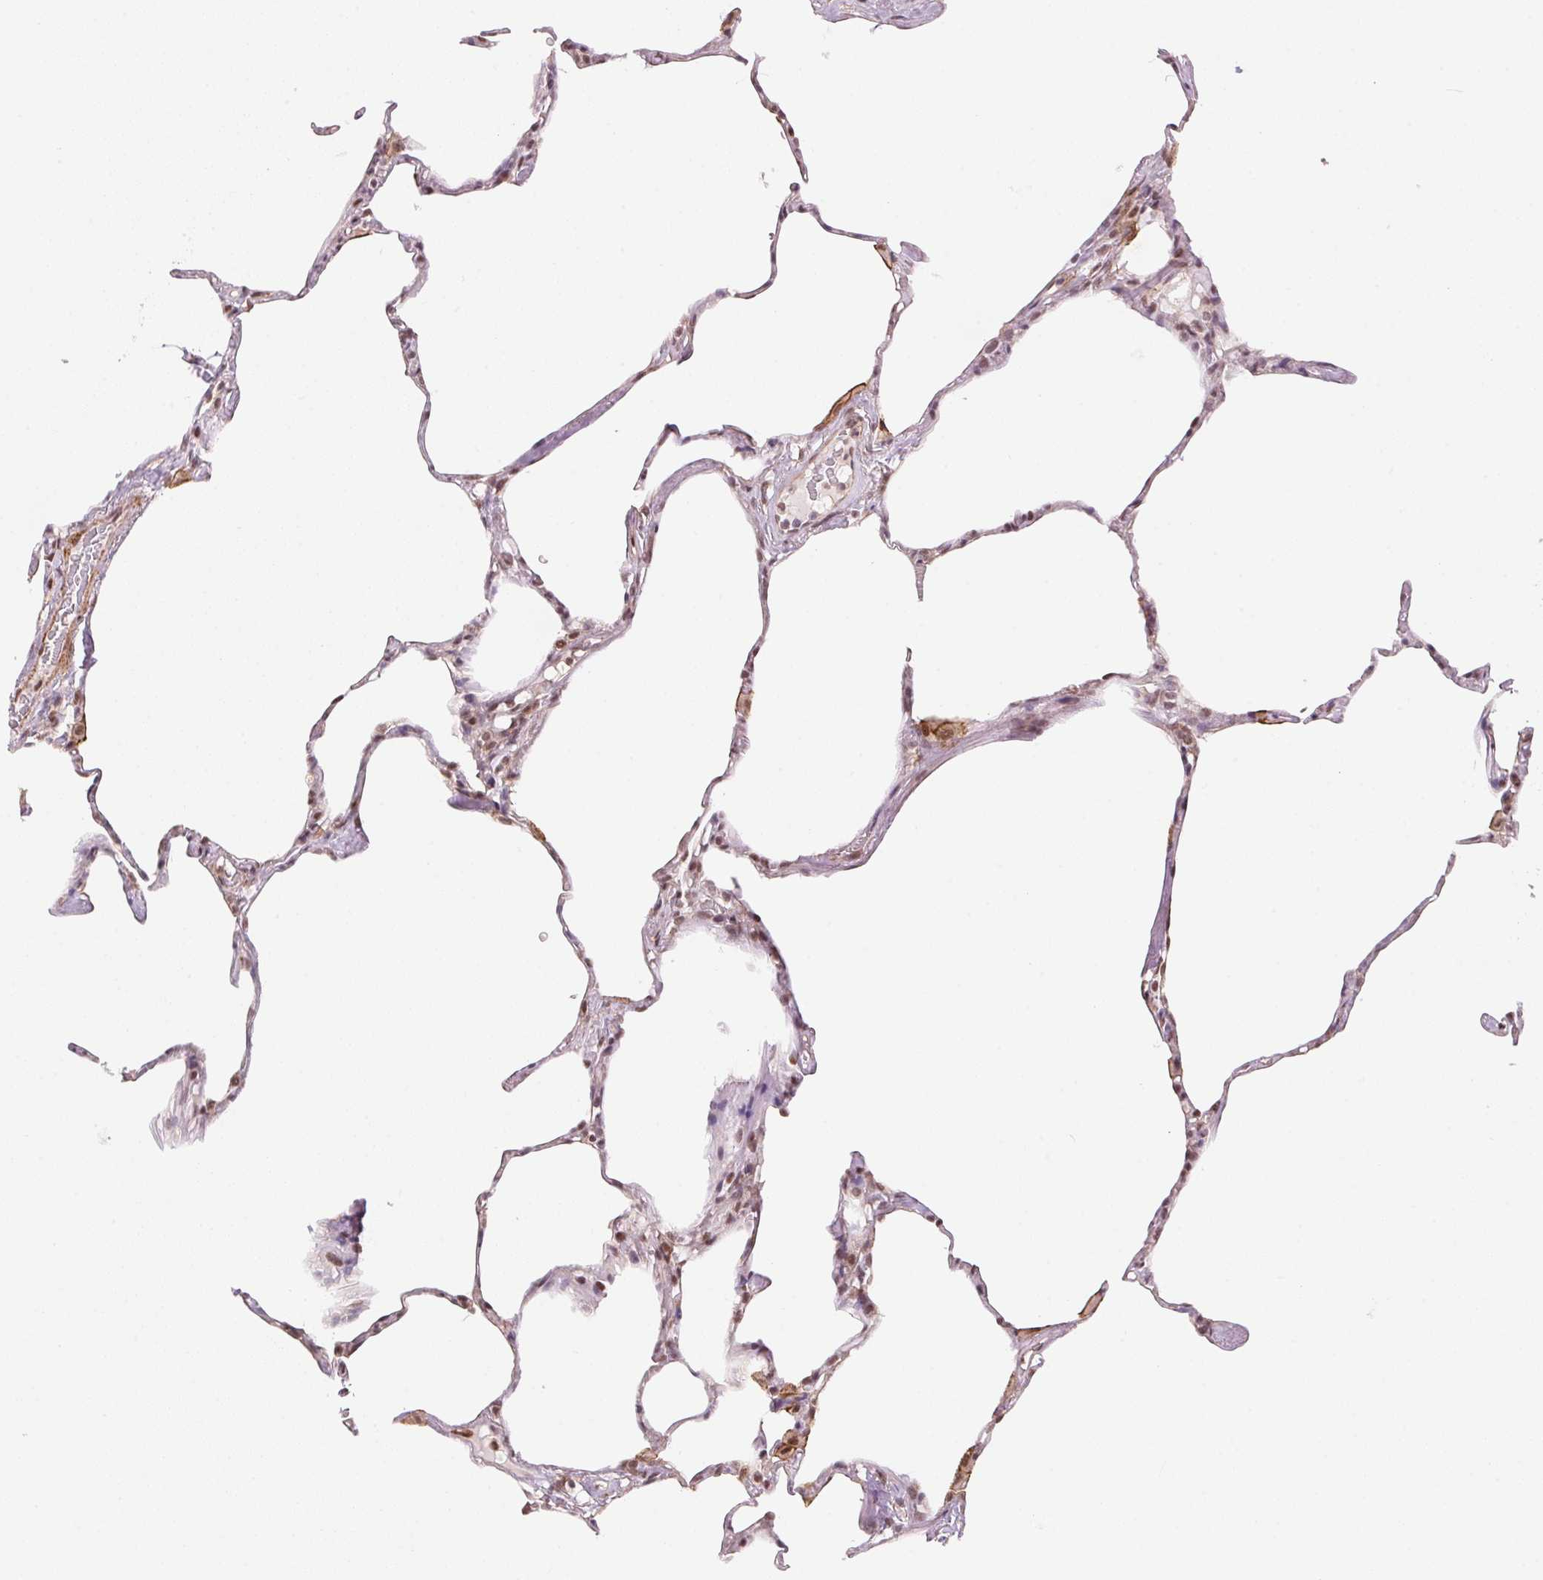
{"staining": {"intensity": "moderate", "quantity": "<25%", "location": "nuclear"}, "tissue": "lung", "cell_type": "Alveolar cells", "image_type": "normal", "snomed": [{"axis": "morphology", "description": "Normal tissue, NOS"}, {"axis": "topography", "description": "Lung"}], "caption": "Protein expression by immunohistochemistry (IHC) exhibits moderate nuclear staining in about <25% of alveolar cells in normal lung. (DAB = brown stain, brightfield microscopy at high magnification).", "gene": "HNRNPDL", "patient": {"sex": "male", "age": 65}}